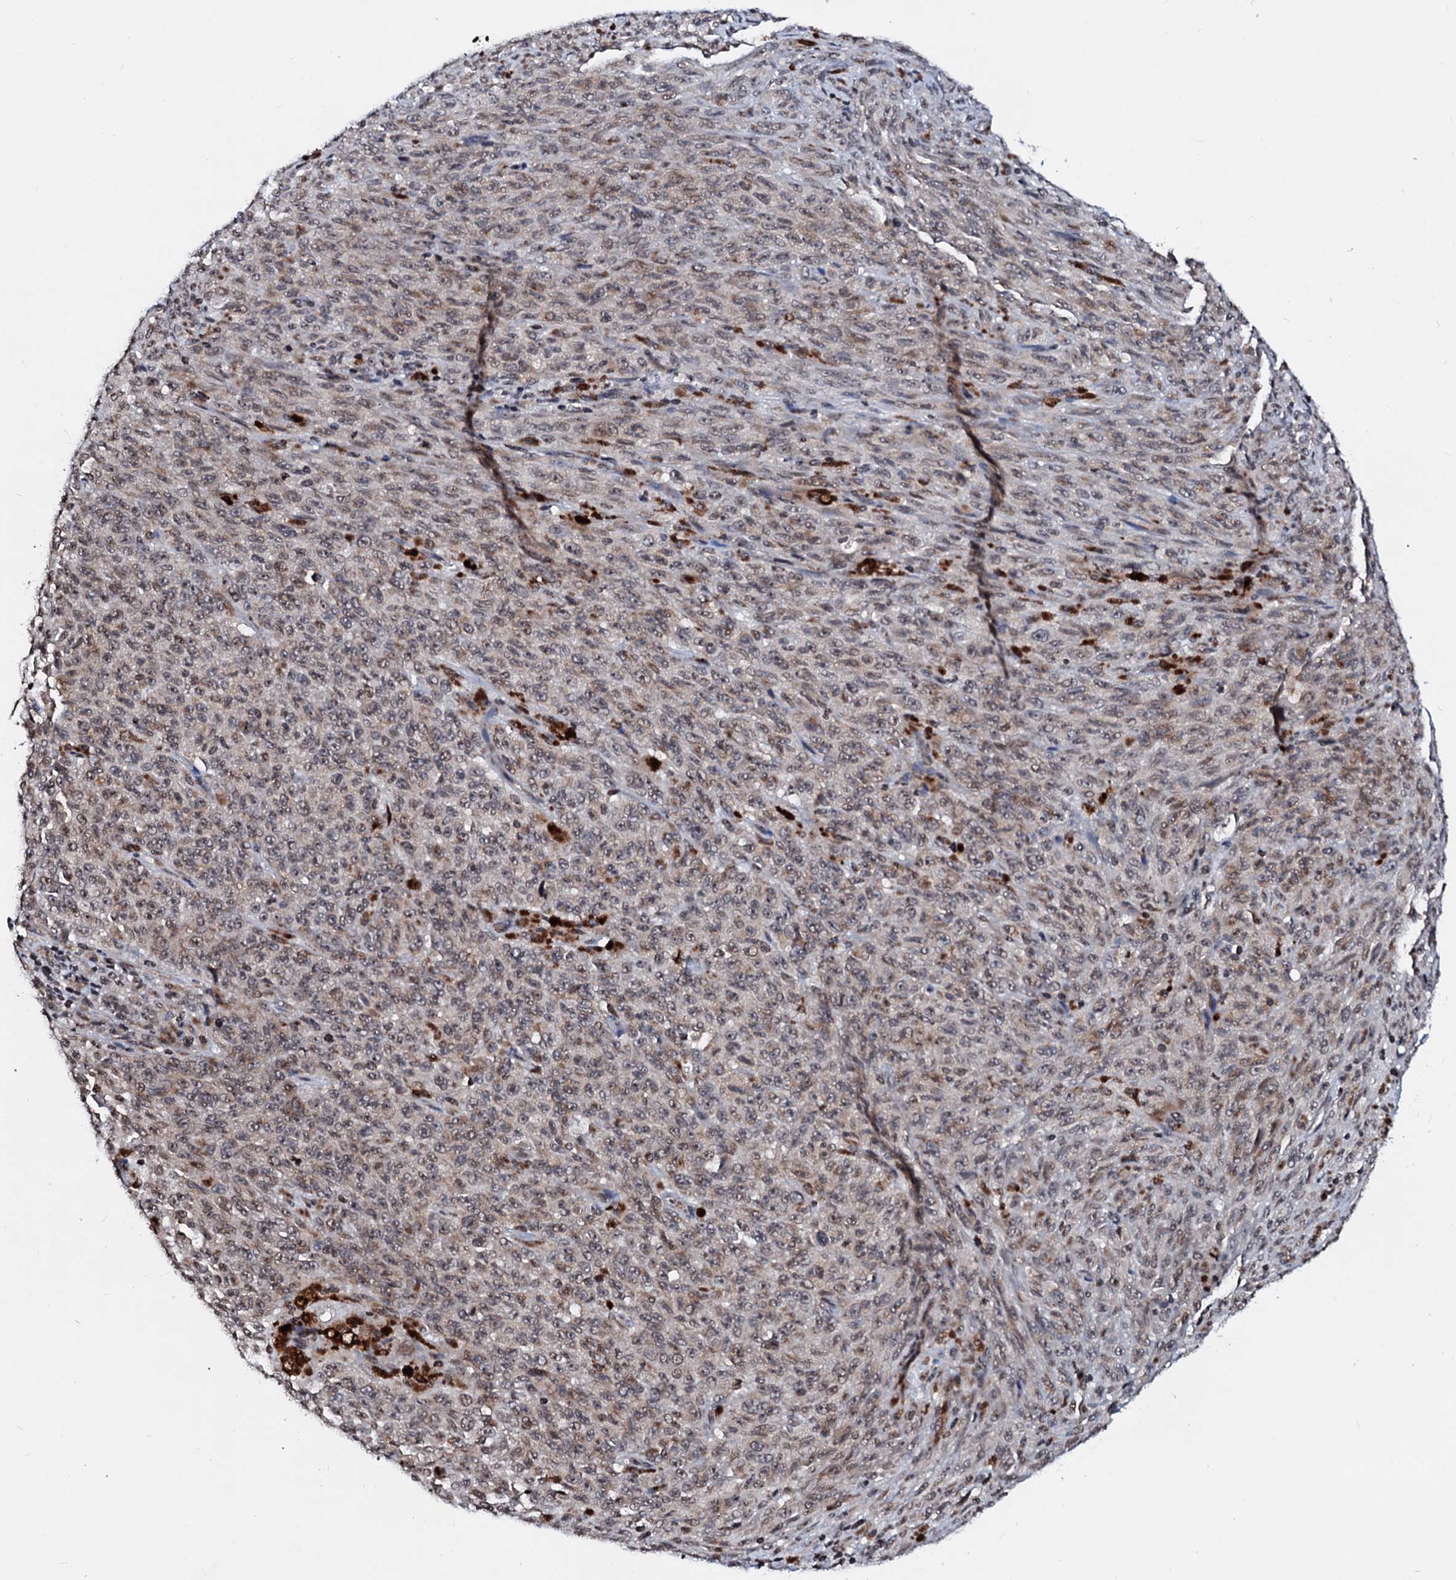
{"staining": {"intensity": "weak", "quantity": "25%-75%", "location": "cytoplasmic/membranous"}, "tissue": "melanoma", "cell_type": "Tumor cells", "image_type": "cancer", "snomed": [{"axis": "morphology", "description": "Malignant melanoma, NOS"}, {"axis": "topography", "description": "Skin"}], "caption": "An image of malignant melanoma stained for a protein exhibits weak cytoplasmic/membranous brown staining in tumor cells.", "gene": "LSM11", "patient": {"sex": "female", "age": 82}}